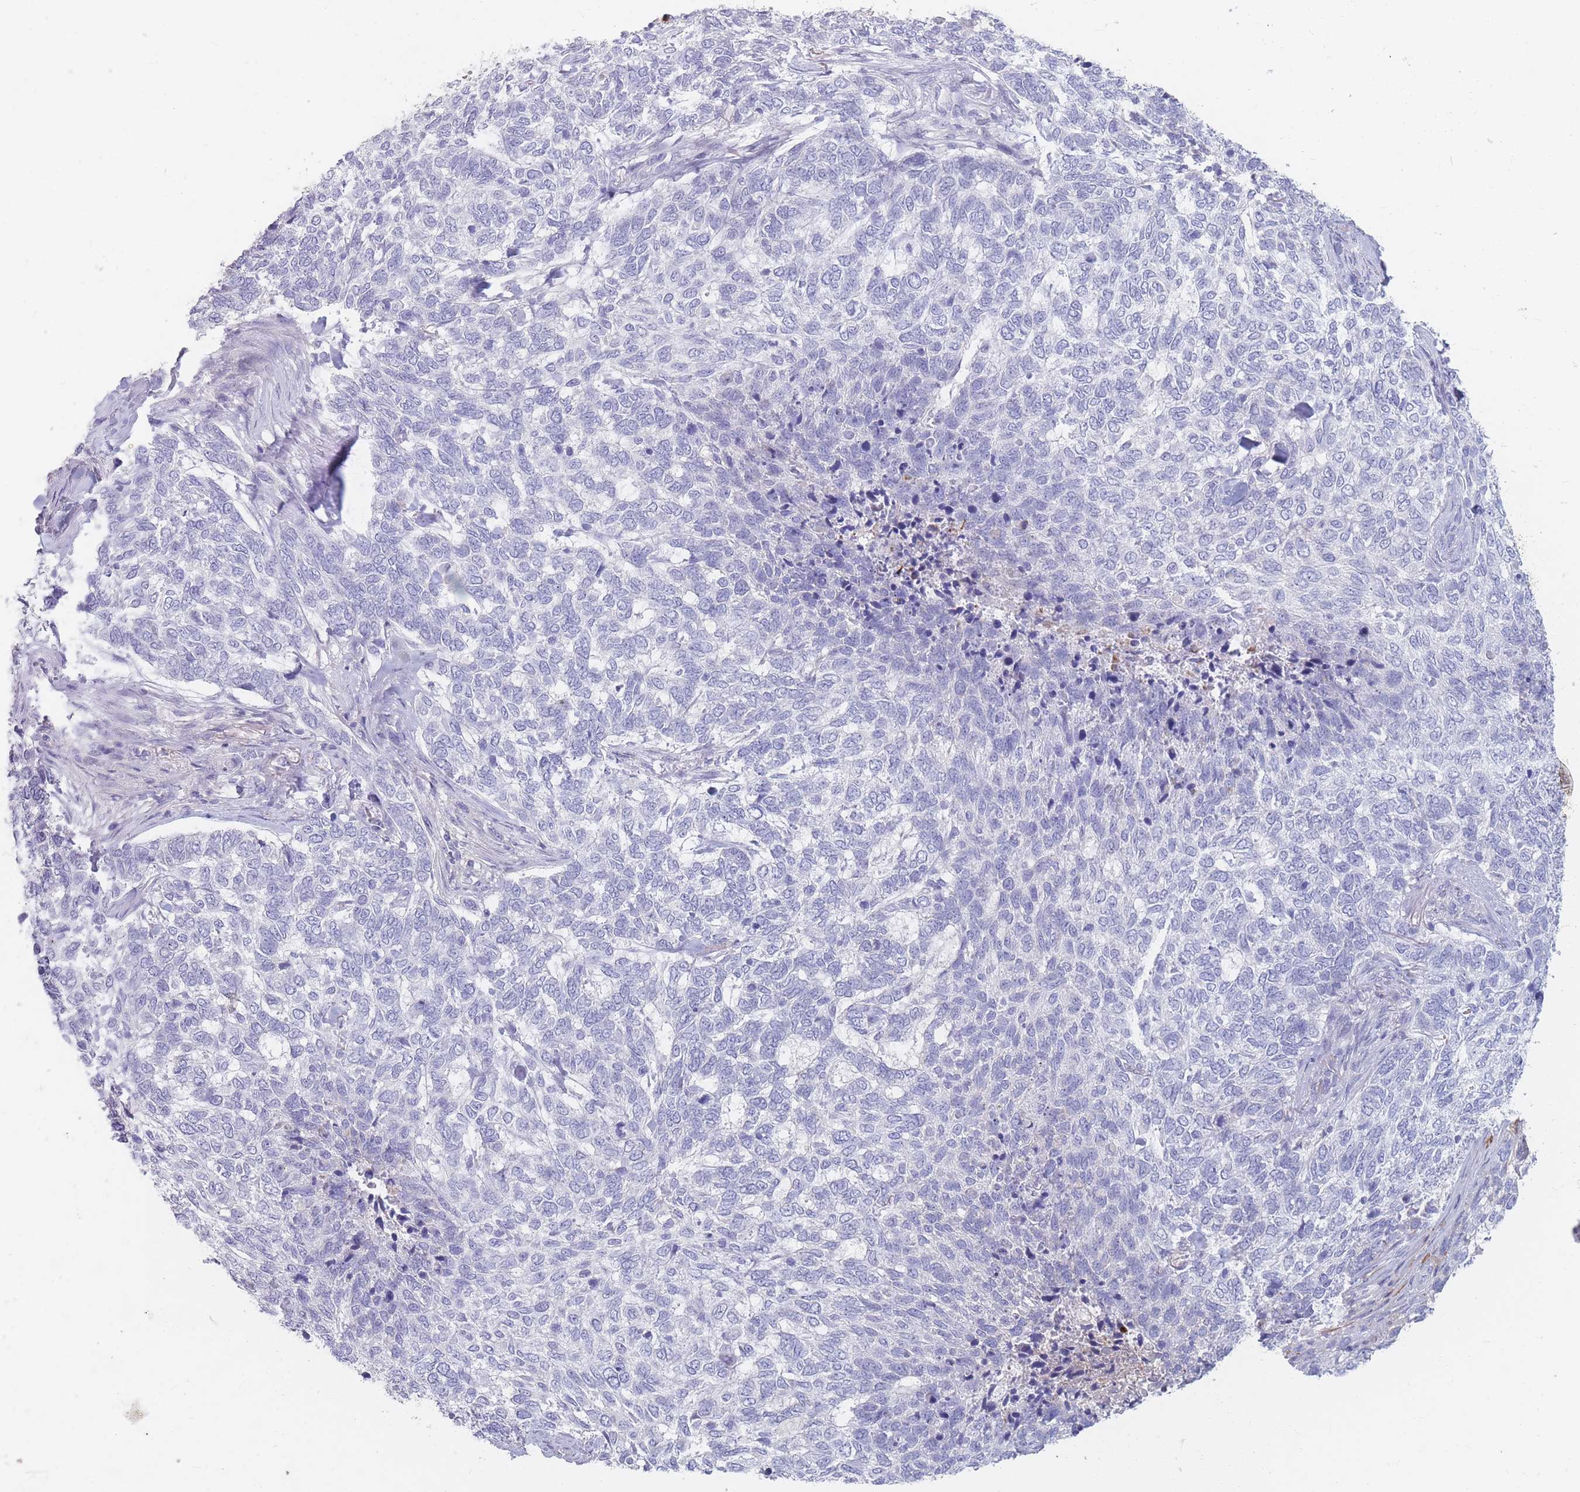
{"staining": {"intensity": "negative", "quantity": "none", "location": "none"}, "tissue": "skin cancer", "cell_type": "Tumor cells", "image_type": "cancer", "snomed": [{"axis": "morphology", "description": "Basal cell carcinoma"}, {"axis": "topography", "description": "Skin"}], "caption": "Tumor cells are negative for brown protein staining in skin basal cell carcinoma.", "gene": "PRG4", "patient": {"sex": "female", "age": 65}}